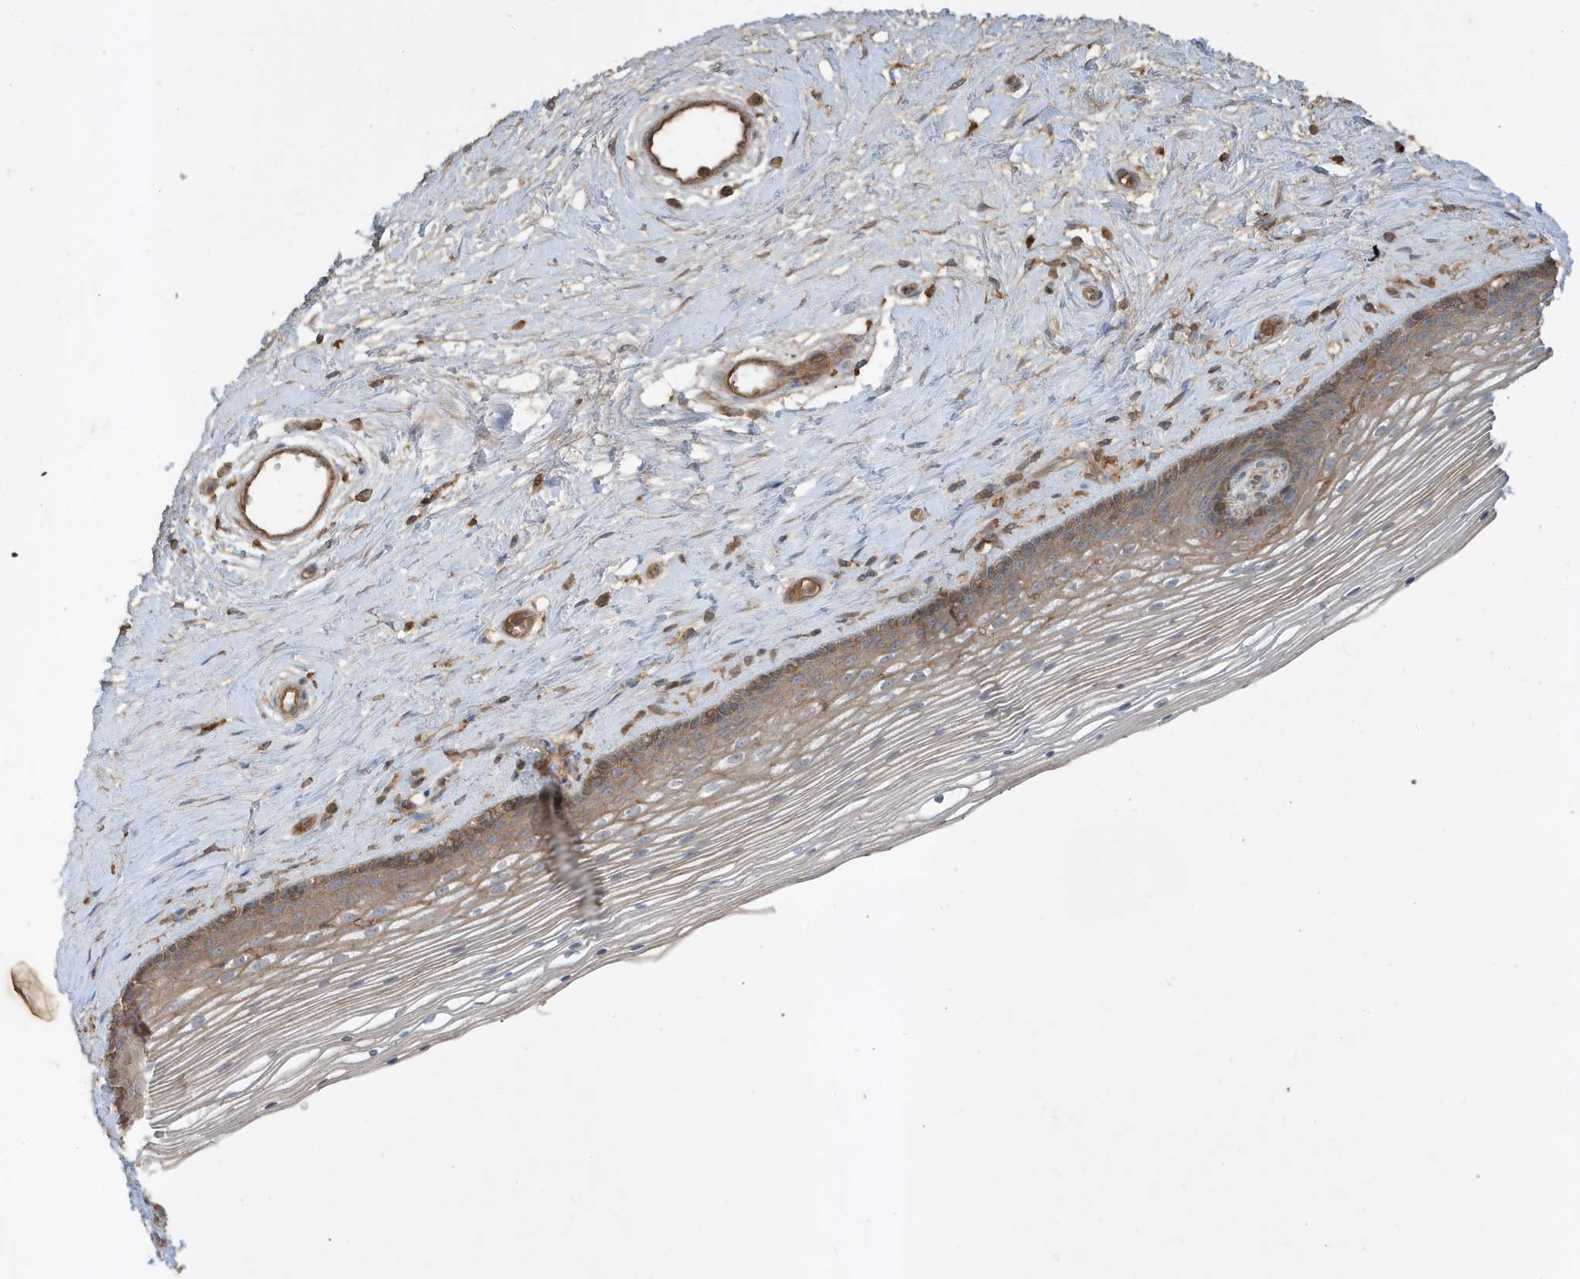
{"staining": {"intensity": "moderate", "quantity": "<25%", "location": "cytoplasmic/membranous"}, "tissue": "vagina", "cell_type": "Squamous epithelial cells", "image_type": "normal", "snomed": [{"axis": "morphology", "description": "Normal tissue, NOS"}, {"axis": "topography", "description": "Vagina"}], "caption": "This image displays benign vagina stained with immunohistochemistry (IHC) to label a protein in brown. The cytoplasmic/membranous of squamous epithelial cells show moderate positivity for the protein. Nuclei are counter-stained blue.", "gene": "ABTB1", "patient": {"sex": "female", "age": 46}}